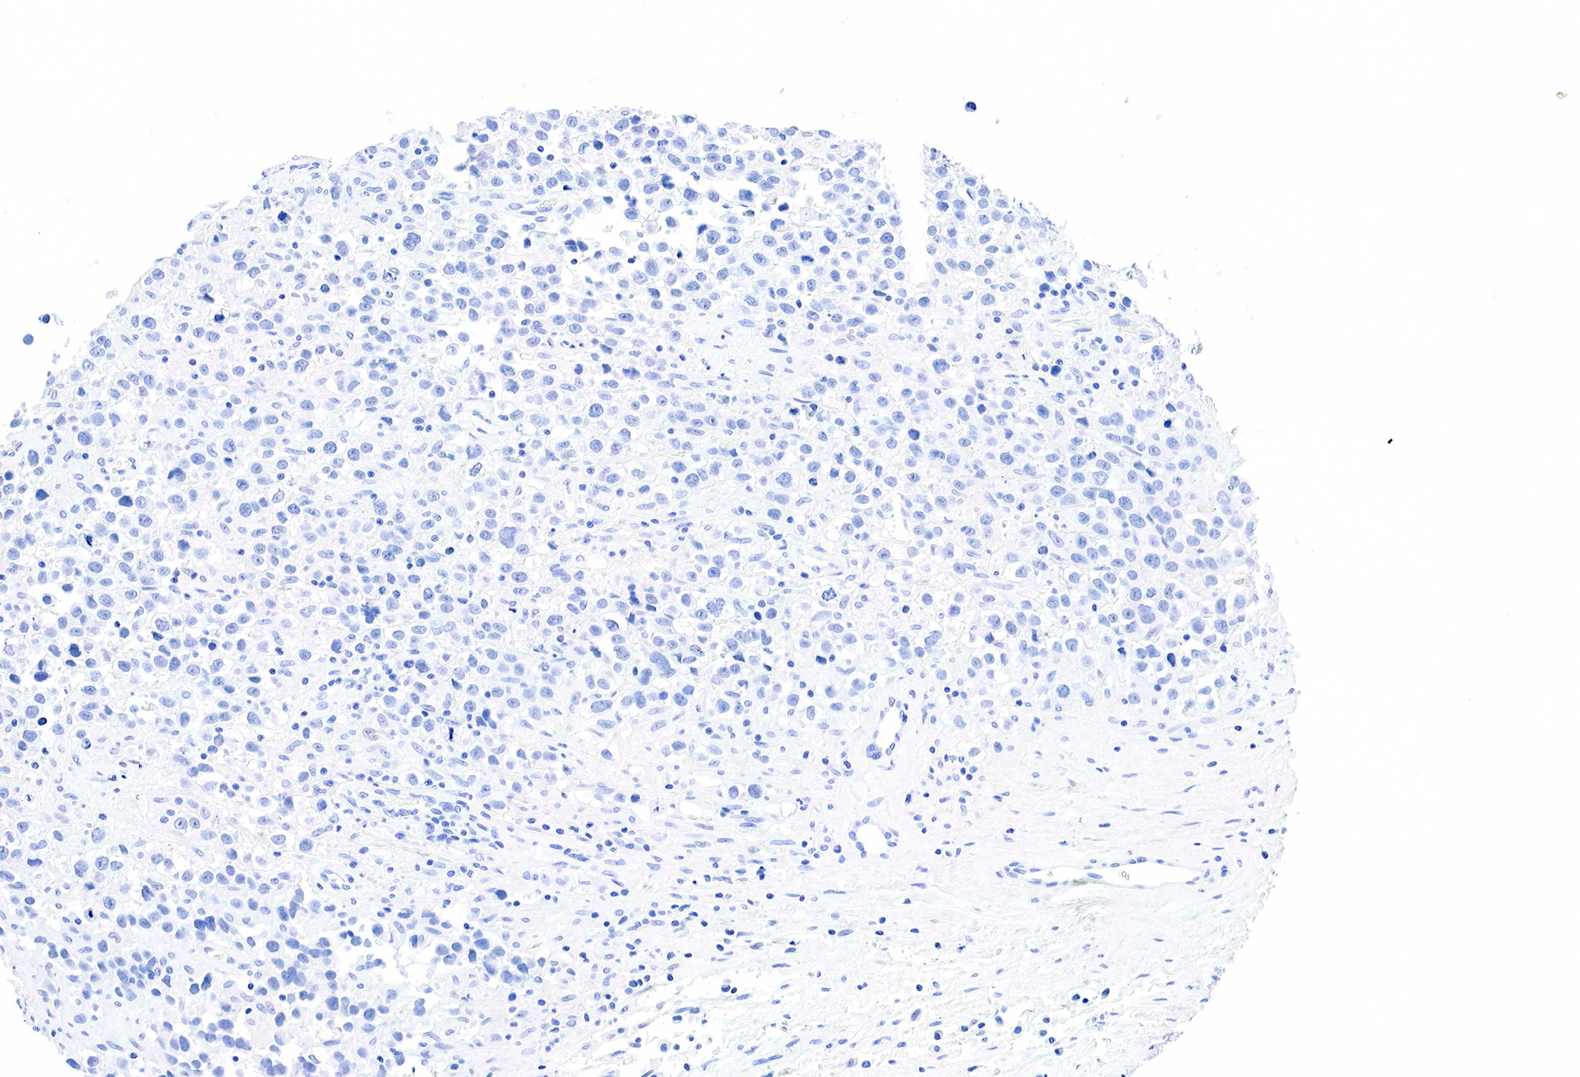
{"staining": {"intensity": "negative", "quantity": "none", "location": "none"}, "tissue": "testis cancer", "cell_type": "Tumor cells", "image_type": "cancer", "snomed": [{"axis": "morphology", "description": "Seminoma, NOS"}, {"axis": "topography", "description": "Testis"}], "caption": "High magnification brightfield microscopy of testis cancer stained with DAB (3,3'-diaminobenzidine) (brown) and counterstained with hematoxylin (blue): tumor cells show no significant positivity.", "gene": "KRT7", "patient": {"sex": "male", "age": 43}}